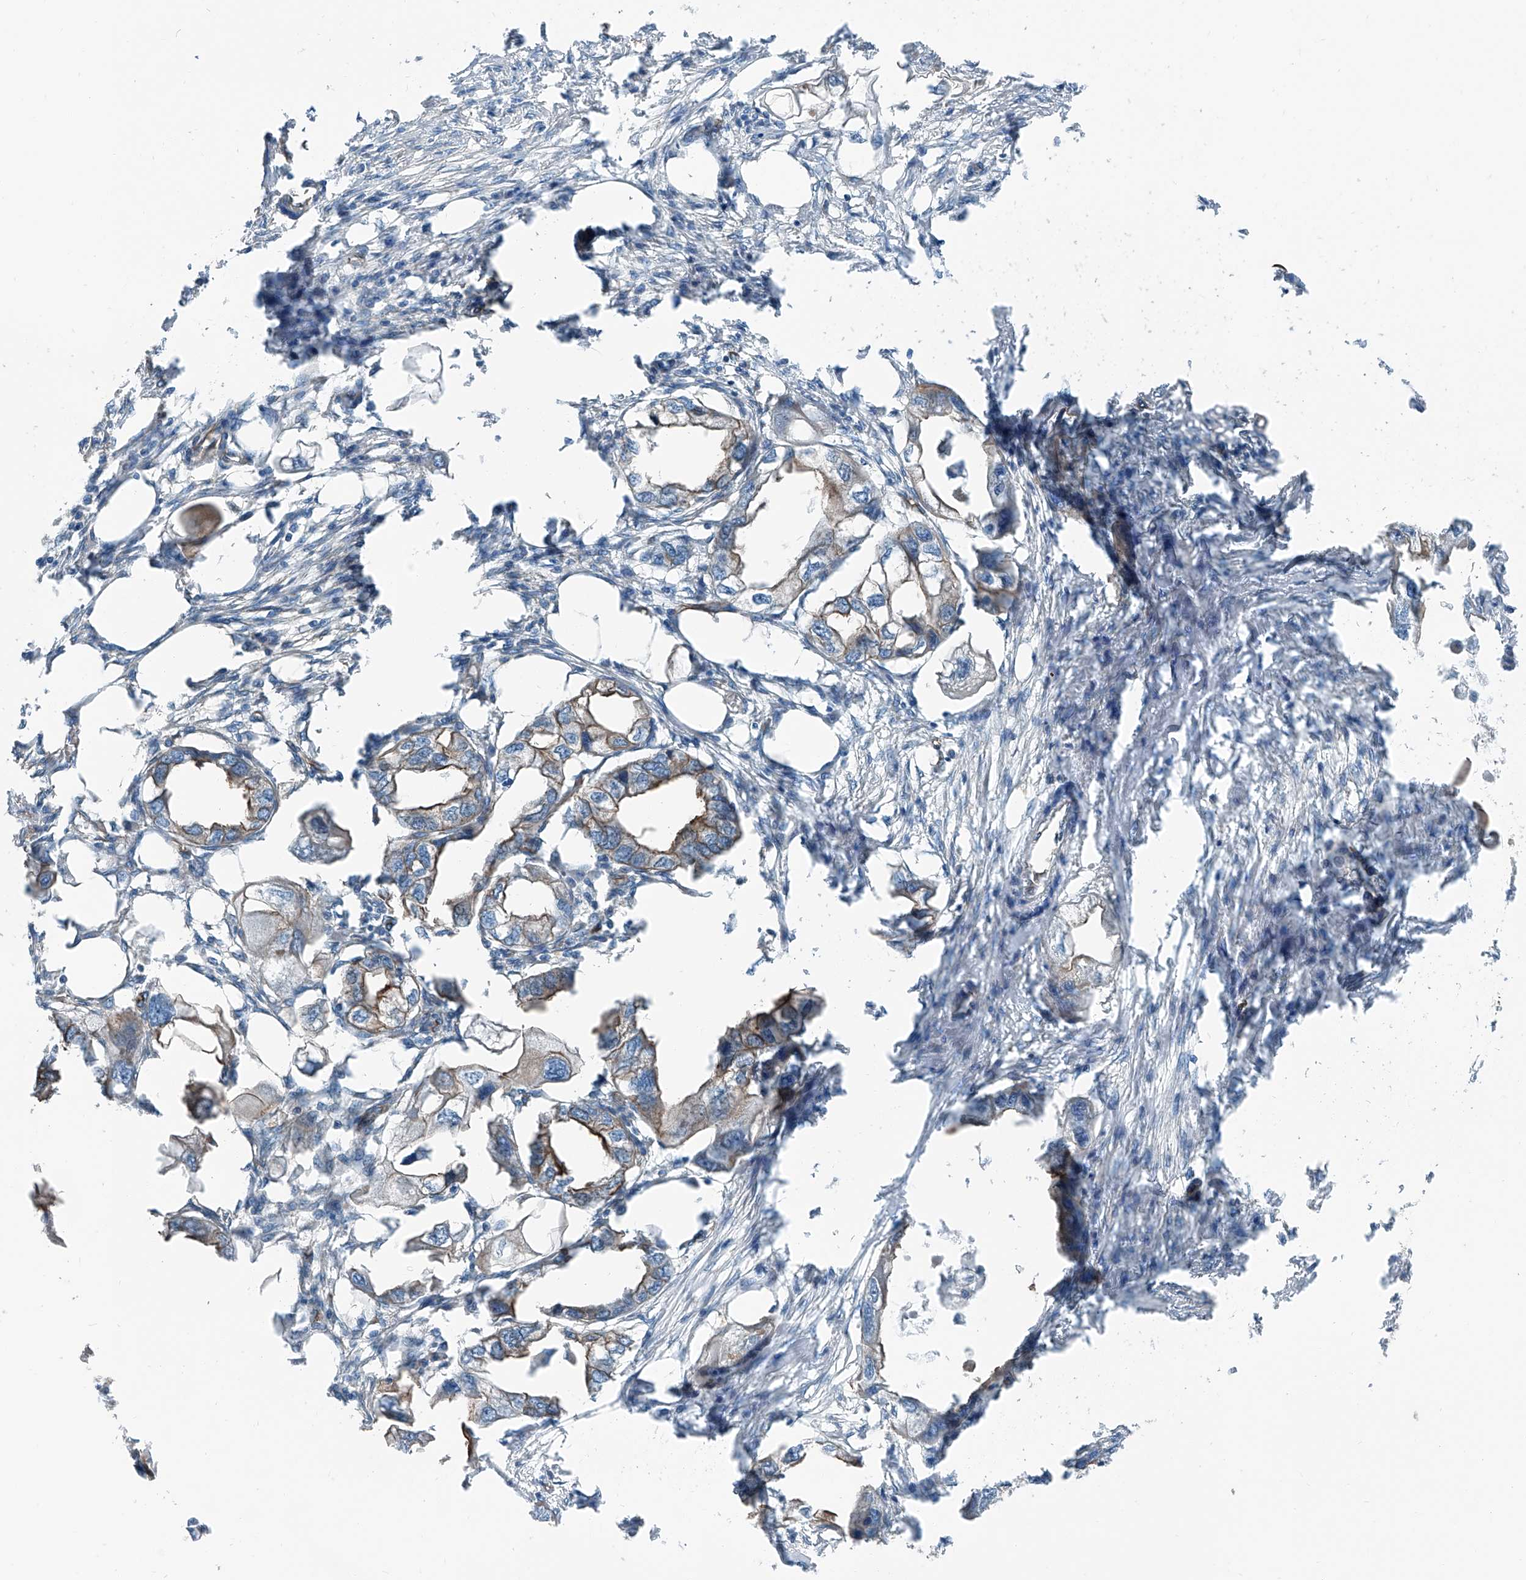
{"staining": {"intensity": "moderate", "quantity": "25%-75%", "location": "cytoplasmic/membranous"}, "tissue": "endometrial cancer", "cell_type": "Tumor cells", "image_type": "cancer", "snomed": [{"axis": "morphology", "description": "Adenocarcinoma, NOS"}, {"axis": "morphology", "description": "Adenocarcinoma, metastatic, NOS"}, {"axis": "topography", "description": "Adipose tissue"}, {"axis": "topography", "description": "Endometrium"}], "caption": "Metastatic adenocarcinoma (endometrial) stained with a protein marker exhibits moderate staining in tumor cells.", "gene": "THEMIS2", "patient": {"sex": "female", "age": 67}}